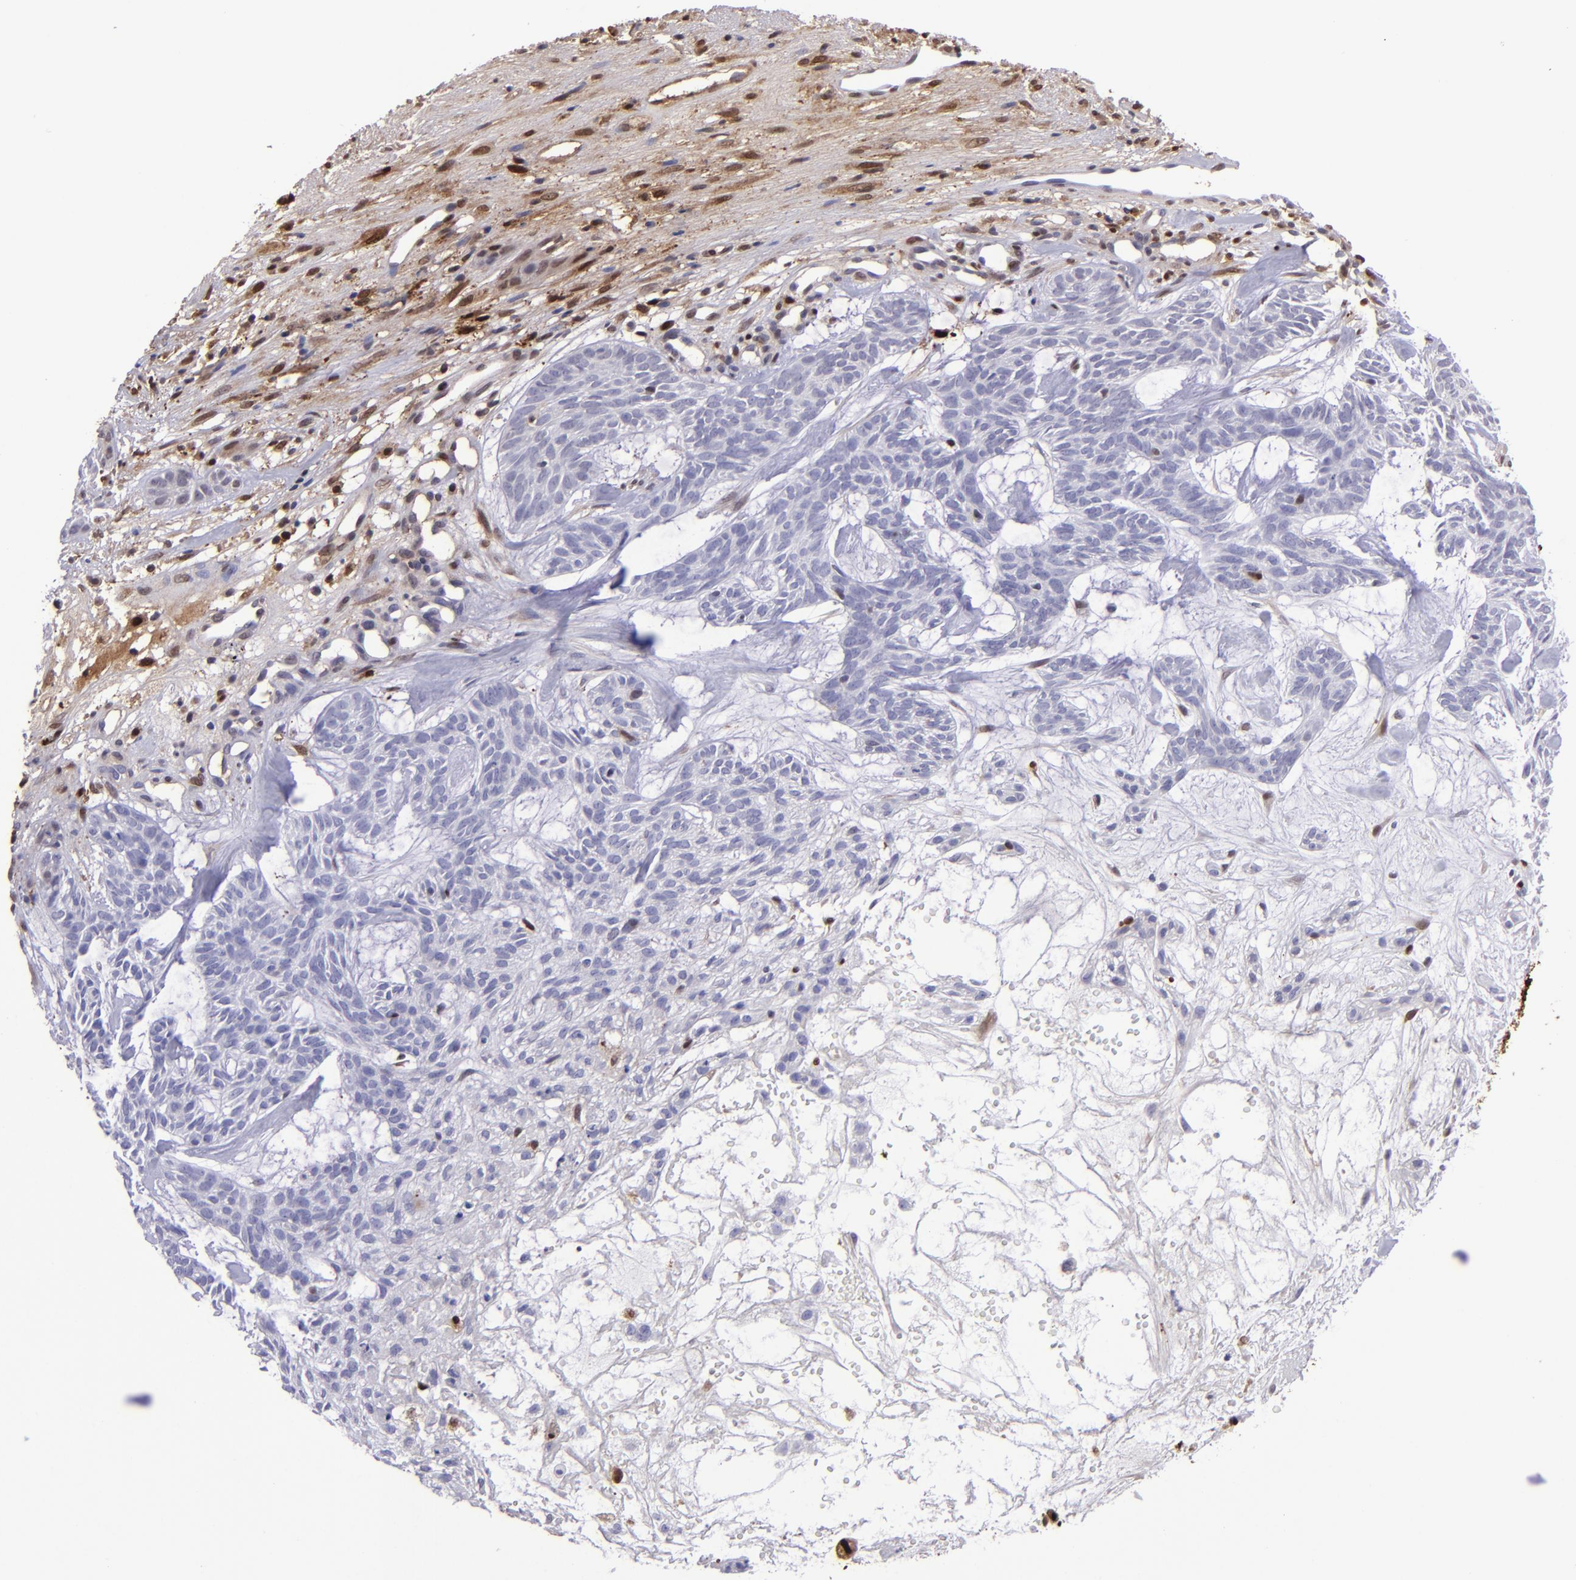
{"staining": {"intensity": "negative", "quantity": "none", "location": "none"}, "tissue": "skin cancer", "cell_type": "Tumor cells", "image_type": "cancer", "snomed": [{"axis": "morphology", "description": "Basal cell carcinoma"}, {"axis": "topography", "description": "Skin"}], "caption": "Tumor cells are negative for protein expression in human skin cancer. (DAB immunohistochemistry (IHC), high magnification).", "gene": "TYMP", "patient": {"sex": "male", "age": 75}}